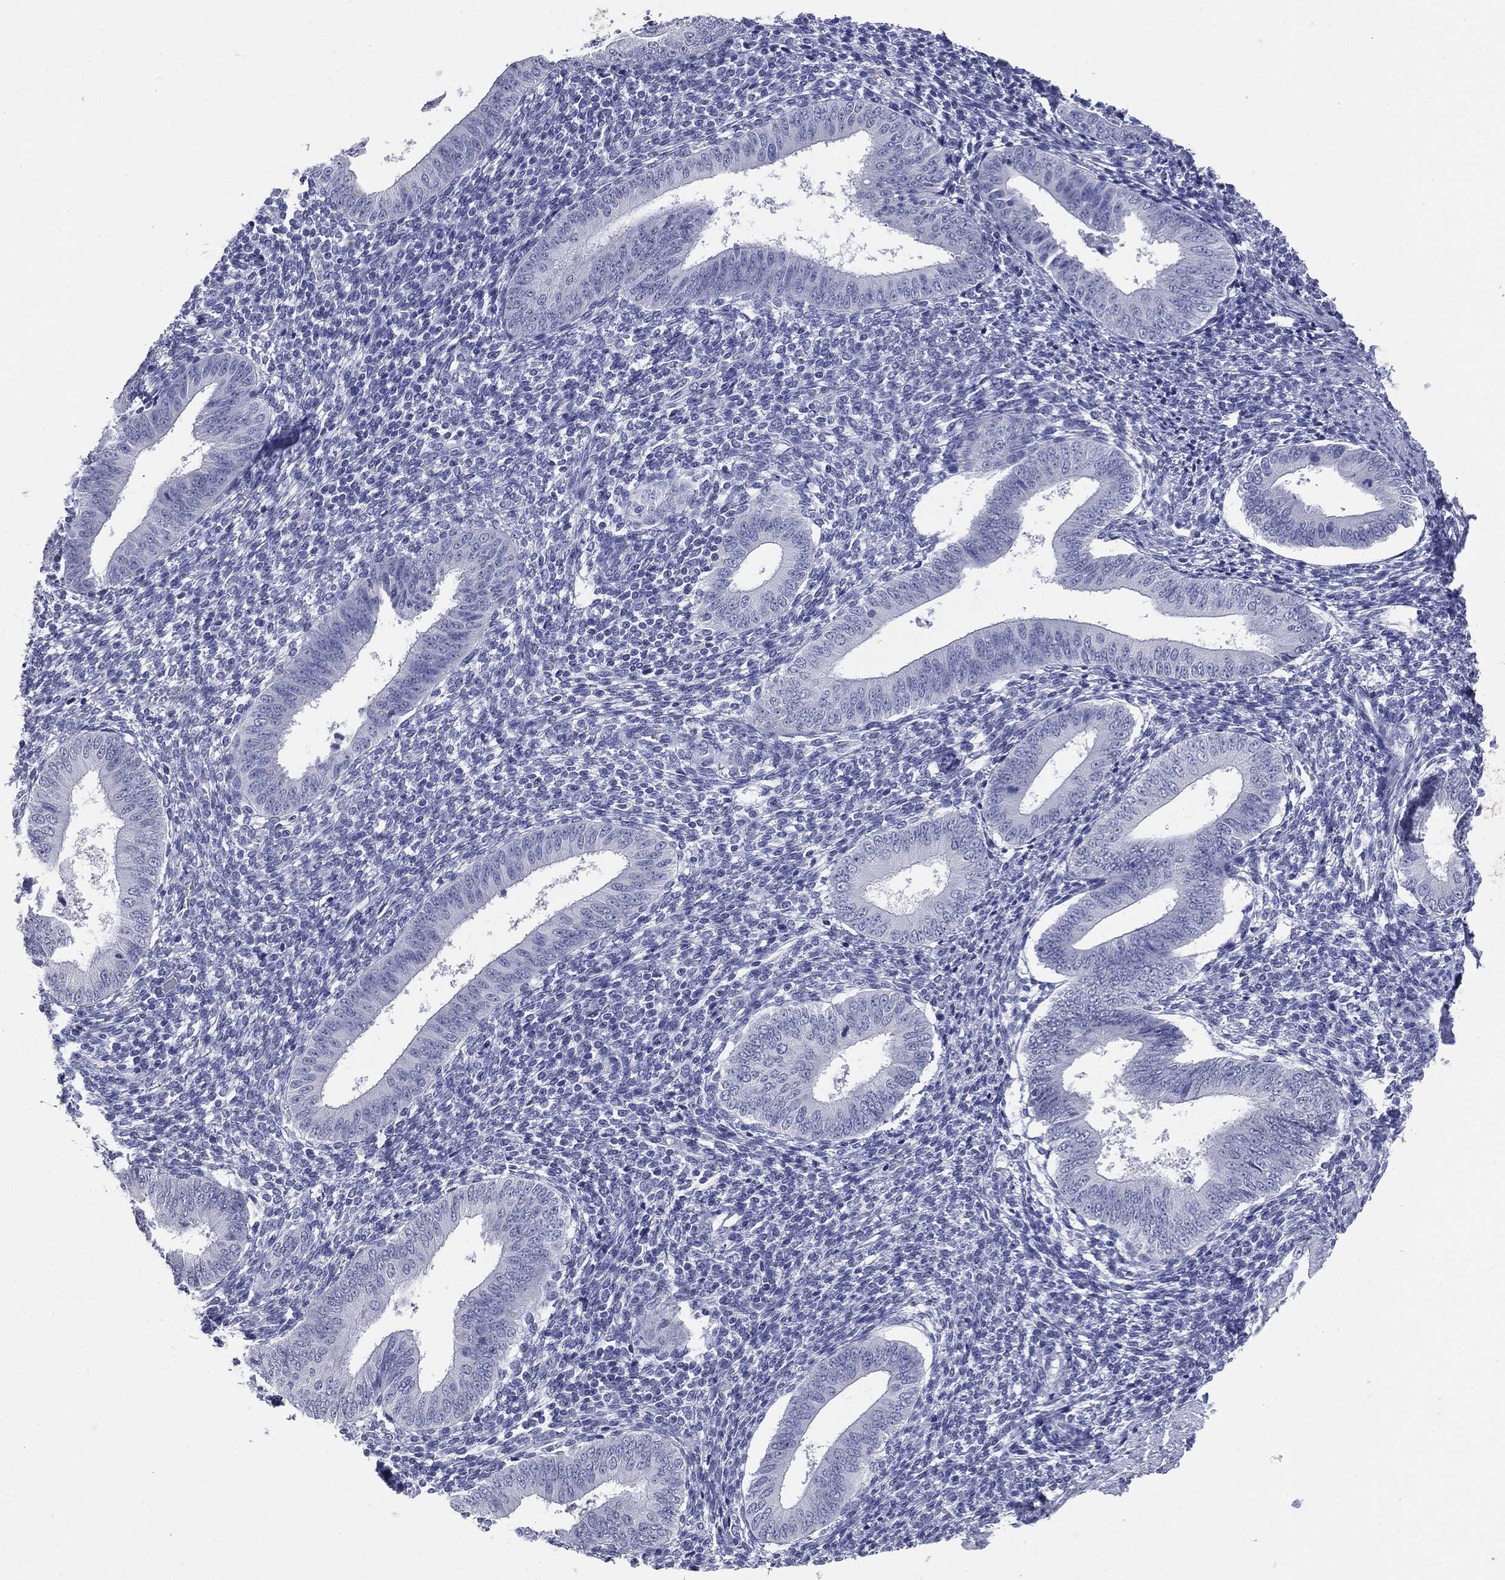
{"staining": {"intensity": "negative", "quantity": "none", "location": "none"}, "tissue": "endometrium", "cell_type": "Cells in endometrial stroma", "image_type": "normal", "snomed": [{"axis": "morphology", "description": "Normal tissue, NOS"}, {"axis": "topography", "description": "Endometrium"}], "caption": "There is no significant staining in cells in endometrial stroma of endometrium.", "gene": "TSHB", "patient": {"sex": "female", "age": 39}}